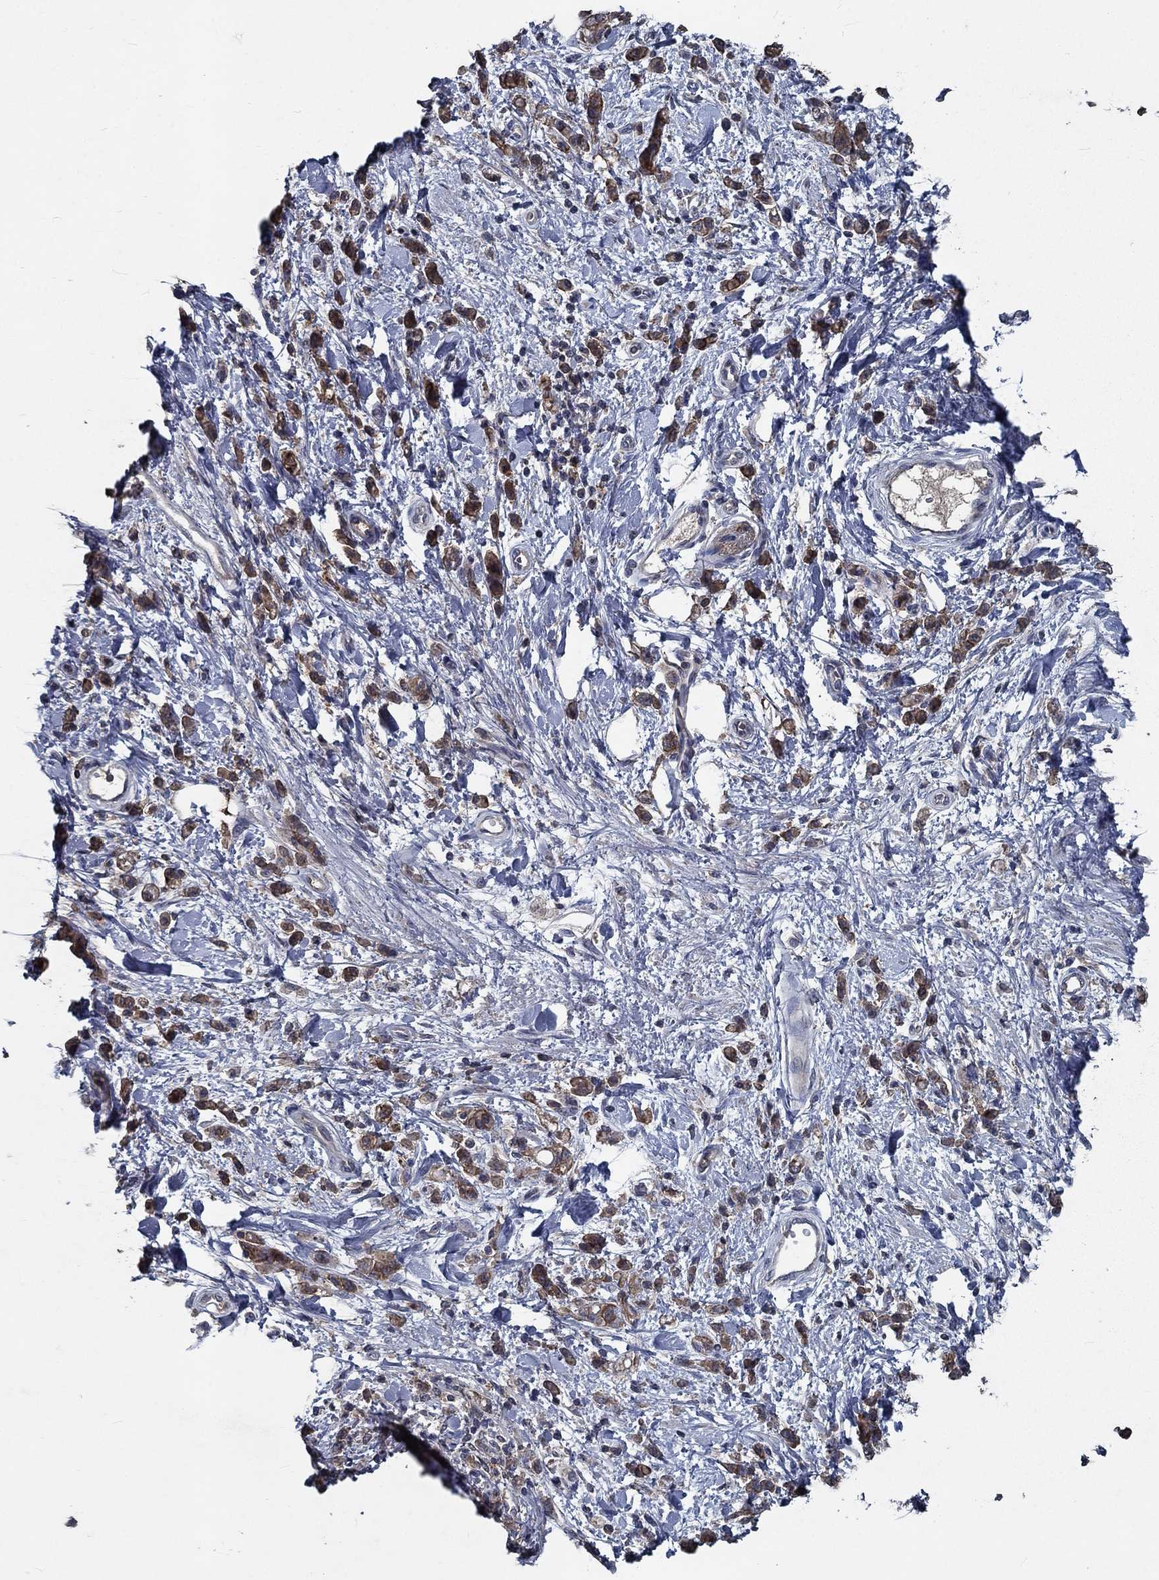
{"staining": {"intensity": "moderate", "quantity": ">75%", "location": "cytoplasmic/membranous"}, "tissue": "stomach cancer", "cell_type": "Tumor cells", "image_type": "cancer", "snomed": [{"axis": "morphology", "description": "Adenocarcinoma, NOS"}, {"axis": "topography", "description": "Stomach"}], "caption": "This is a photomicrograph of immunohistochemistry staining of adenocarcinoma (stomach), which shows moderate expression in the cytoplasmic/membranous of tumor cells.", "gene": "SLC44A1", "patient": {"sex": "male", "age": 77}}